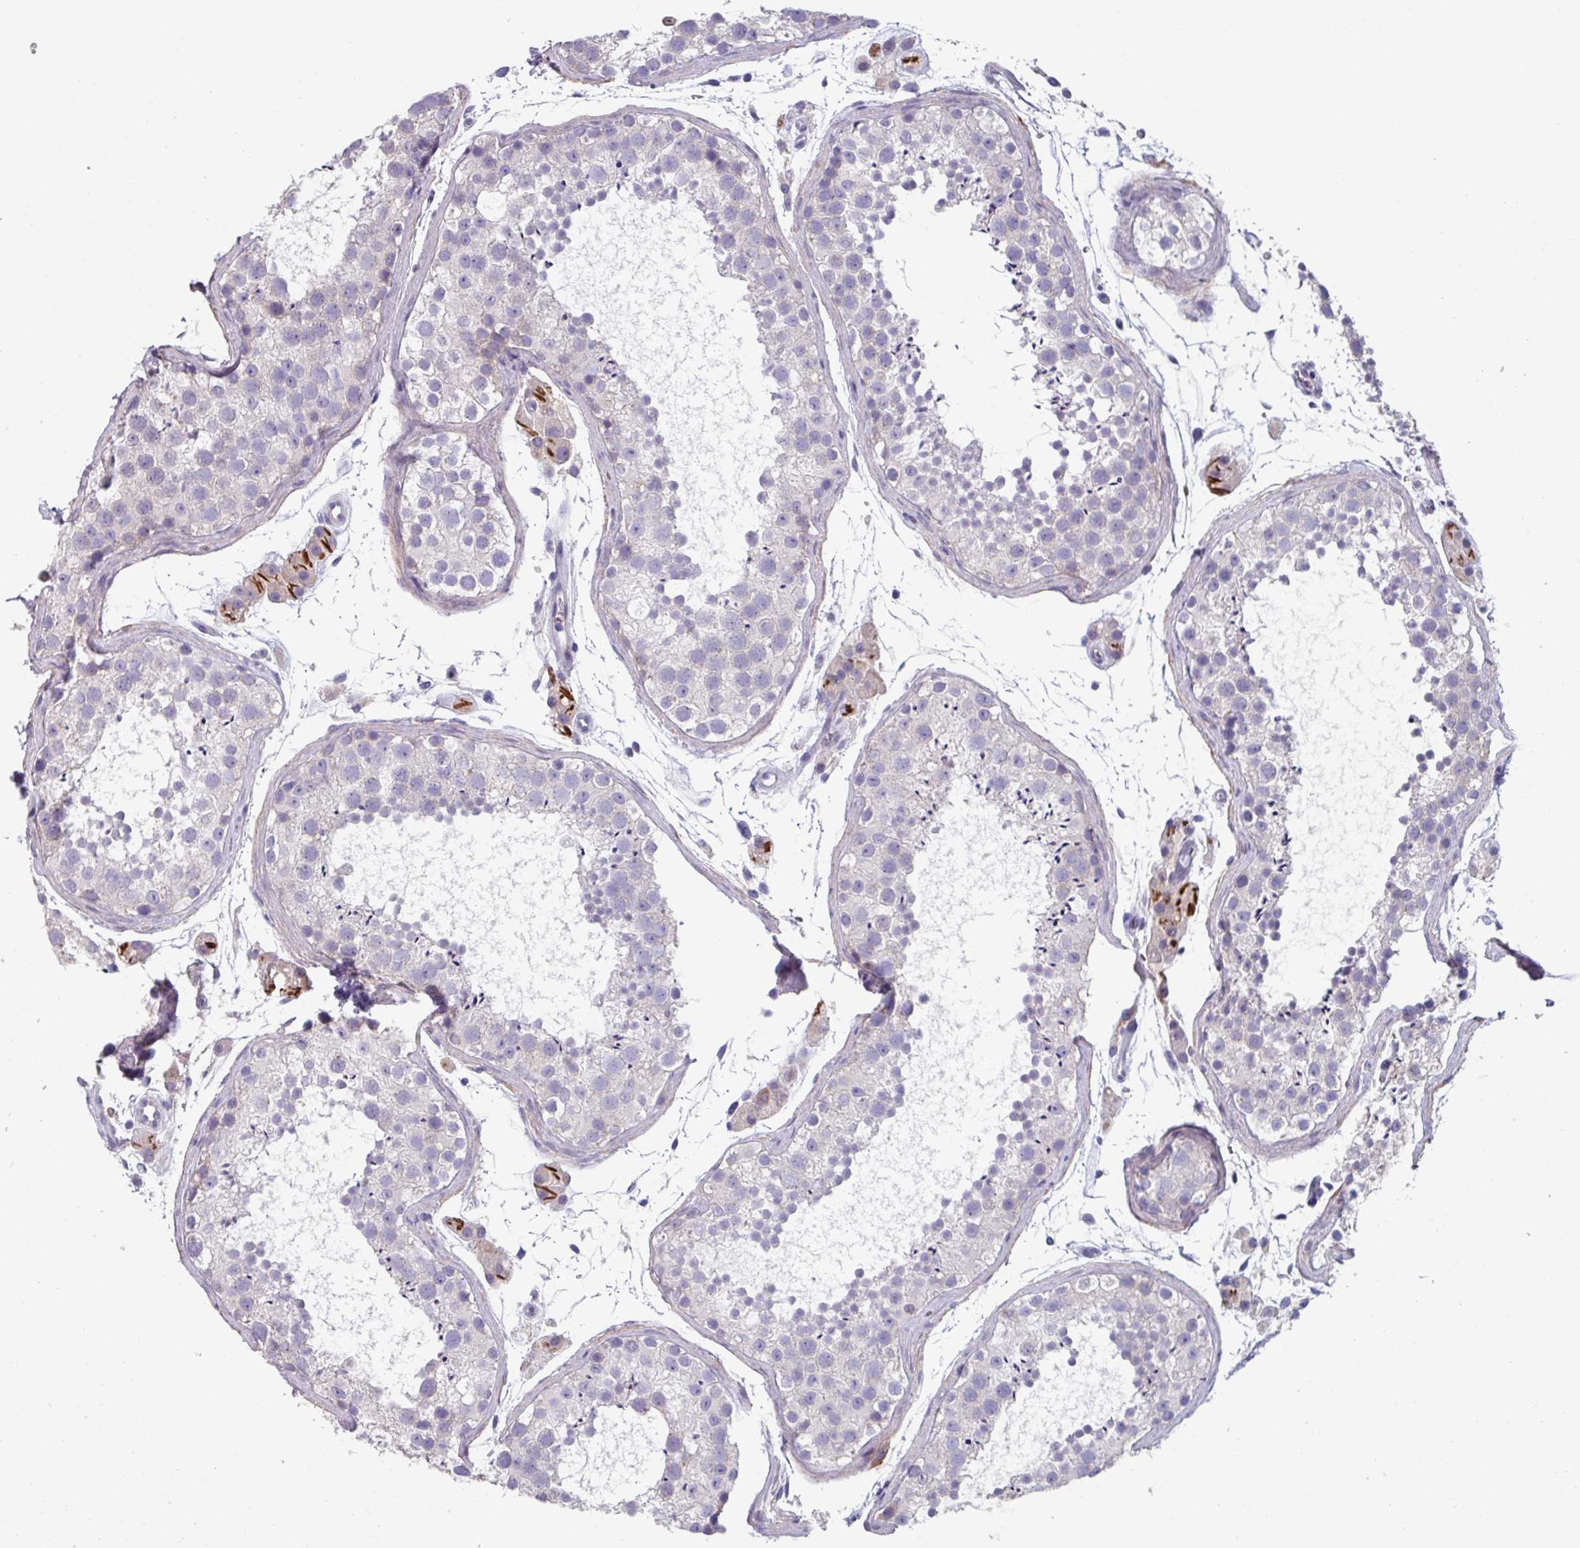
{"staining": {"intensity": "negative", "quantity": "none", "location": "none"}, "tissue": "testis", "cell_type": "Cells in seminiferous ducts", "image_type": "normal", "snomed": [{"axis": "morphology", "description": "Normal tissue, NOS"}, {"axis": "topography", "description": "Testis"}], "caption": "The micrograph reveals no staining of cells in seminiferous ducts in unremarkable testis.", "gene": "TMEM132A", "patient": {"sex": "male", "age": 41}}